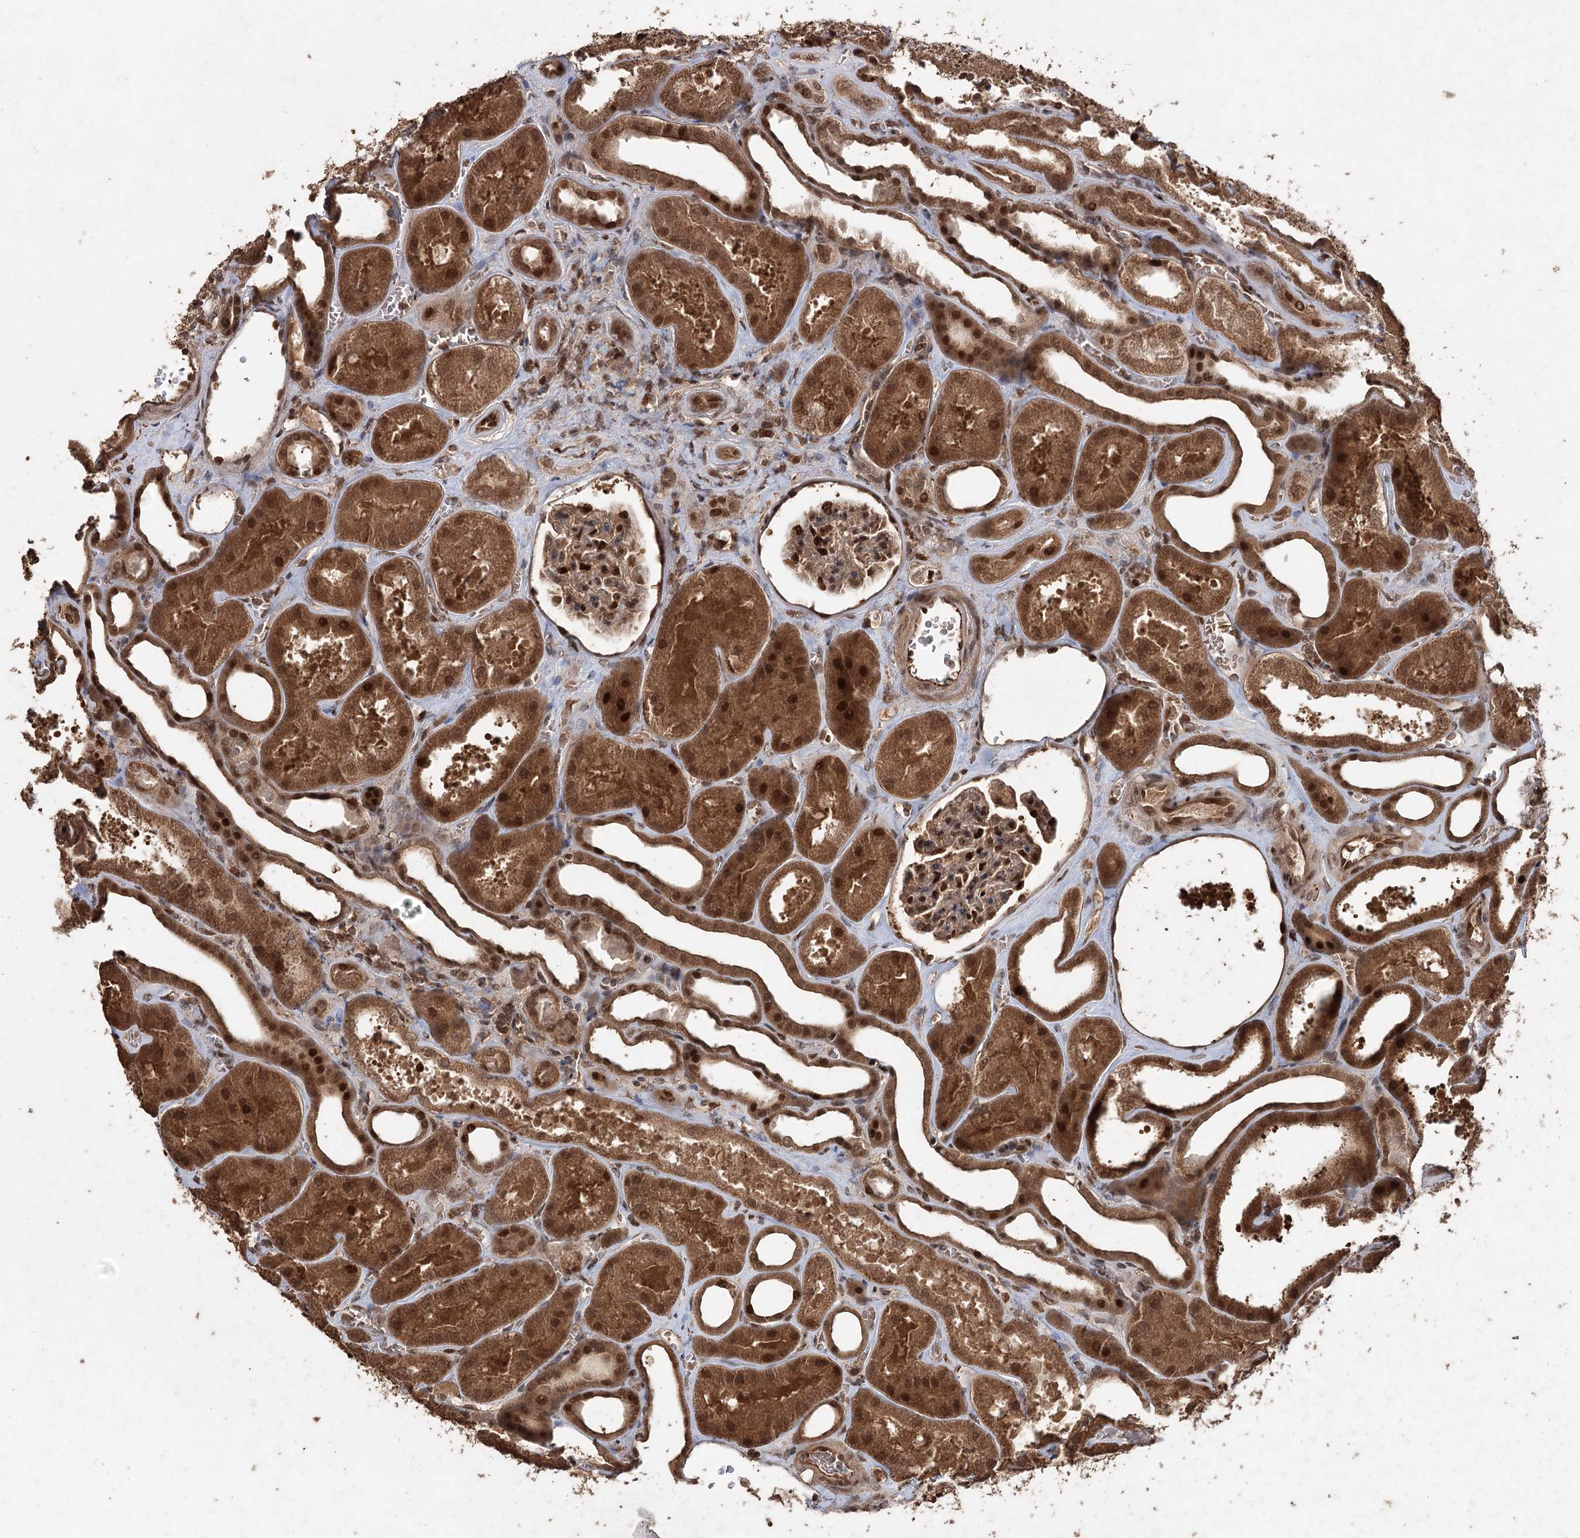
{"staining": {"intensity": "moderate", "quantity": ">75%", "location": "cytoplasmic/membranous,nuclear"}, "tissue": "kidney", "cell_type": "Cells in glomeruli", "image_type": "normal", "snomed": [{"axis": "morphology", "description": "Normal tissue, NOS"}, {"axis": "morphology", "description": "Adenocarcinoma, NOS"}, {"axis": "topography", "description": "Kidney"}], "caption": "A brown stain labels moderate cytoplasmic/membranous,nuclear positivity of a protein in cells in glomeruli of benign kidney.", "gene": "FBXO7", "patient": {"sex": "female", "age": 68}}